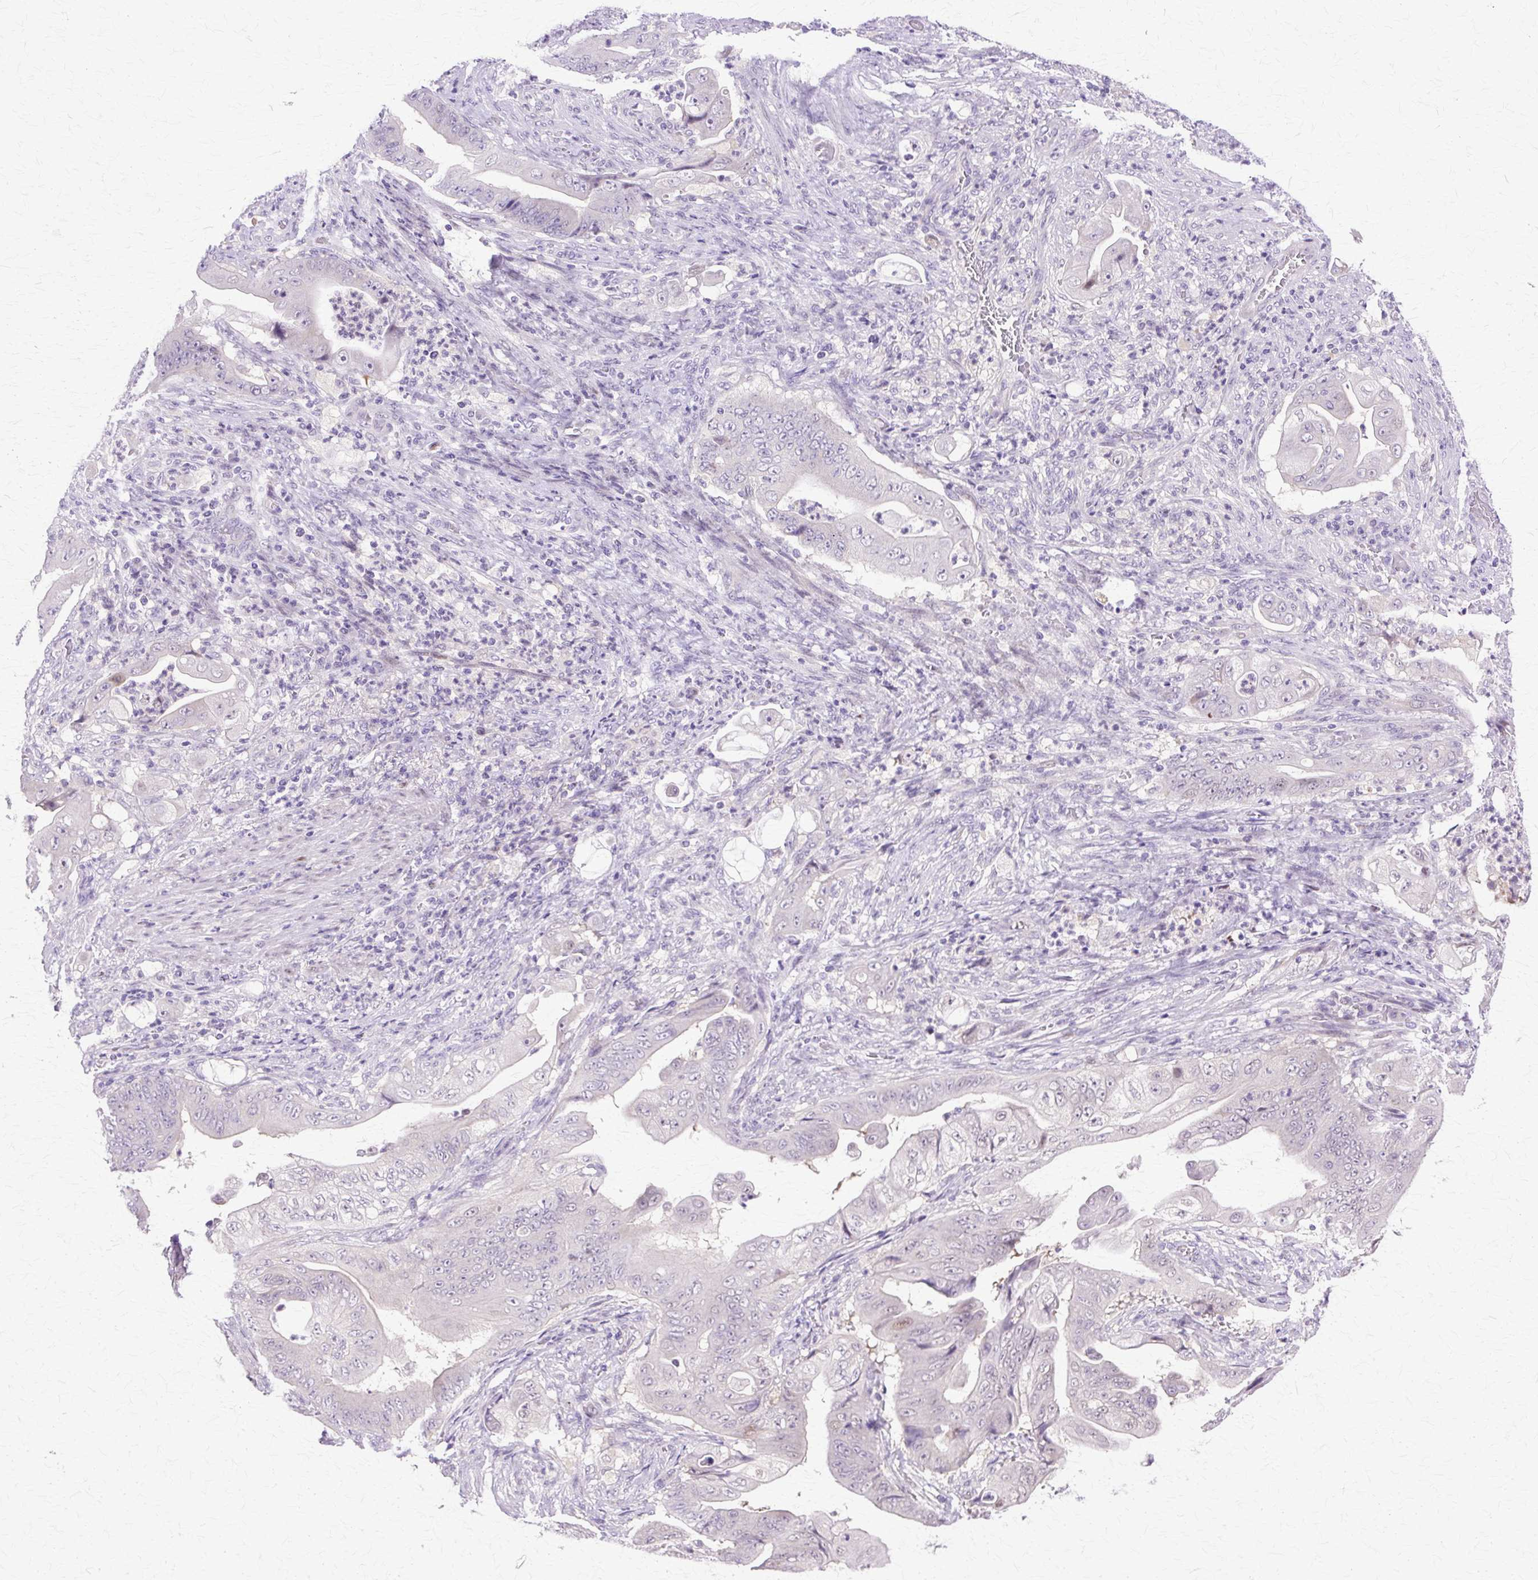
{"staining": {"intensity": "negative", "quantity": "none", "location": "none"}, "tissue": "stomach cancer", "cell_type": "Tumor cells", "image_type": "cancer", "snomed": [{"axis": "morphology", "description": "Adenocarcinoma, NOS"}, {"axis": "topography", "description": "Stomach"}], "caption": "Immunohistochemistry (IHC) of stomach adenocarcinoma reveals no expression in tumor cells.", "gene": "HSPA8", "patient": {"sex": "female", "age": 73}}